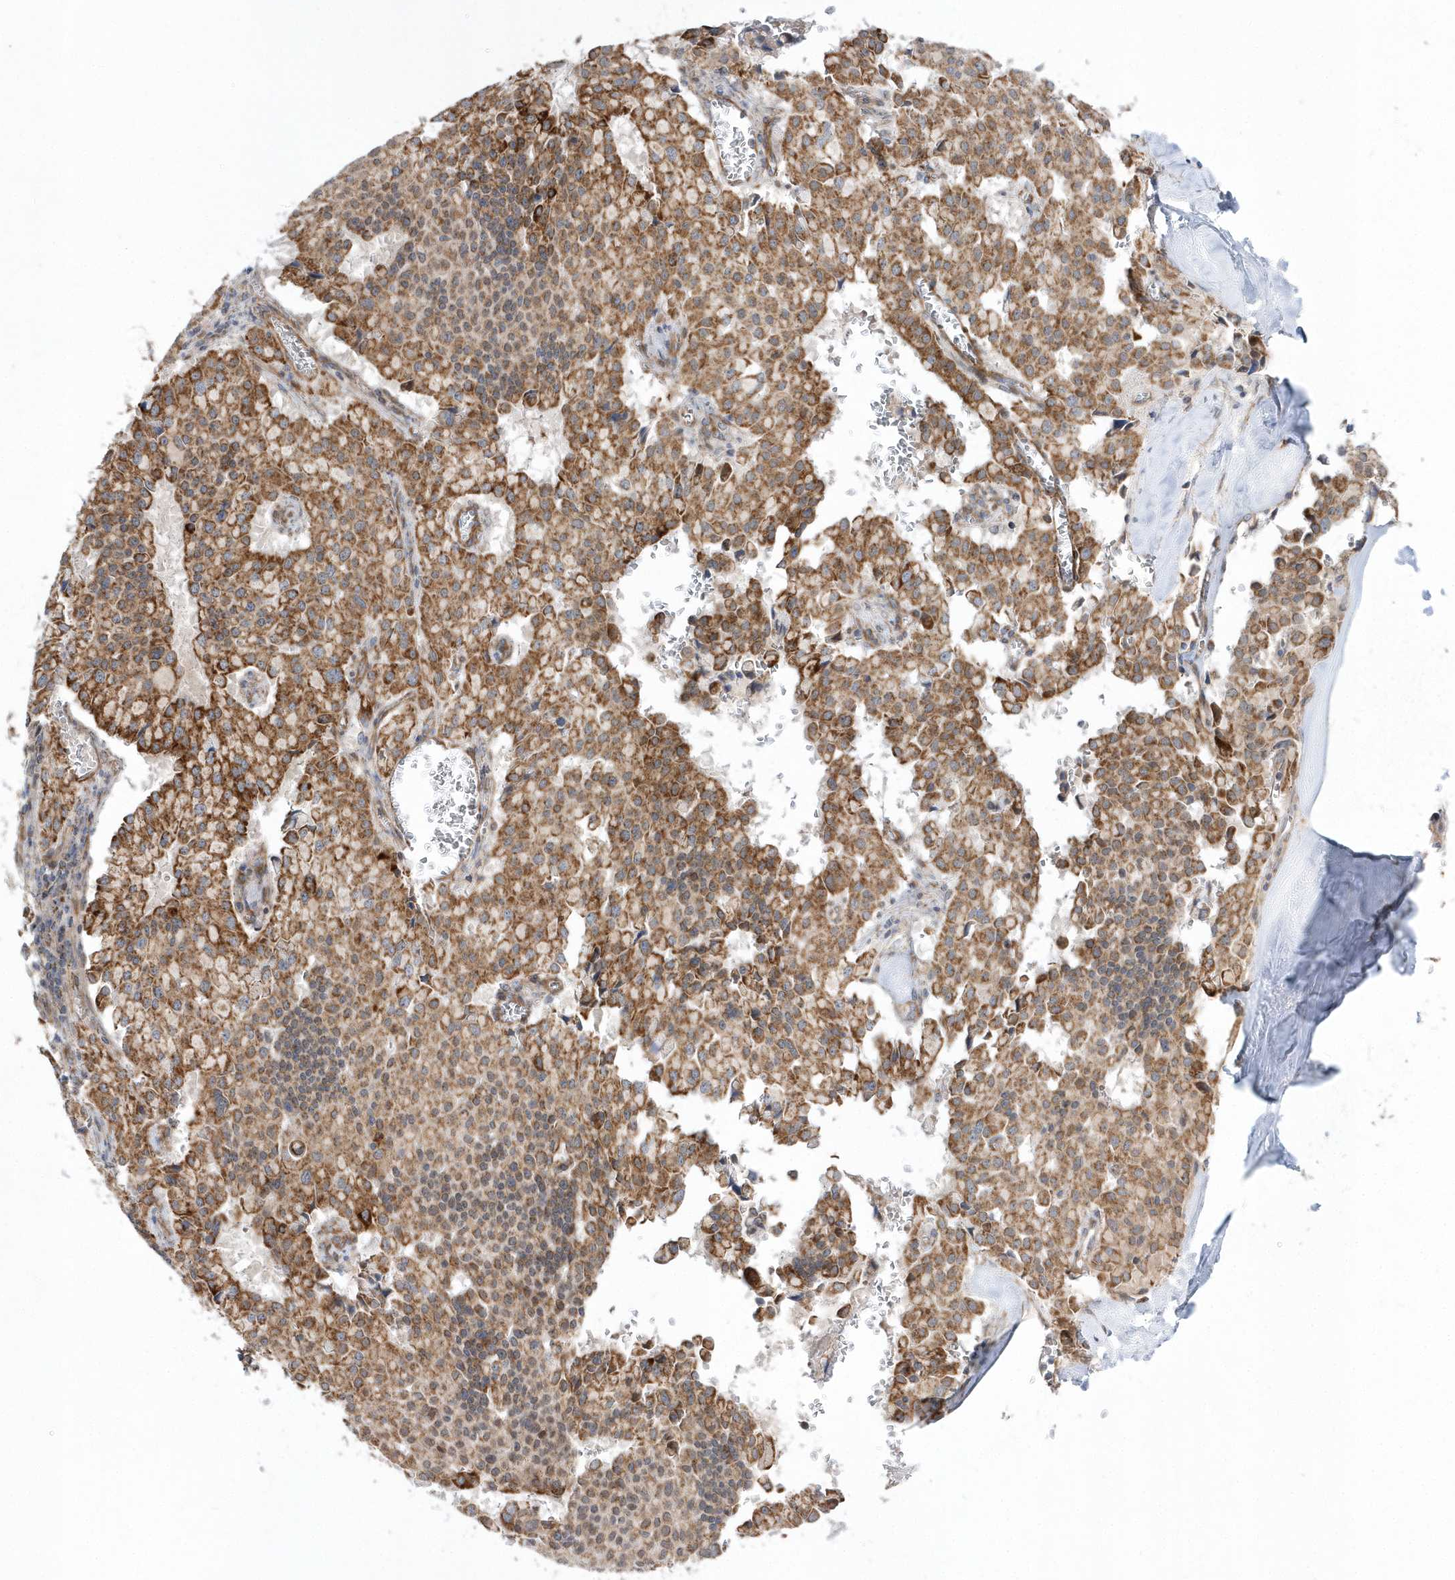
{"staining": {"intensity": "moderate", "quantity": ">75%", "location": "cytoplasmic/membranous"}, "tissue": "pancreatic cancer", "cell_type": "Tumor cells", "image_type": "cancer", "snomed": [{"axis": "morphology", "description": "Adenocarcinoma, NOS"}, {"axis": "topography", "description": "Pancreas"}], "caption": "A medium amount of moderate cytoplasmic/membranous expression is appreciated in approximately >75% of tumor cells in pancreatic cancer (adenocarcinoma) tissue.", "gene": "OPA1", "patient": {"sex": "male", "age": 65}}